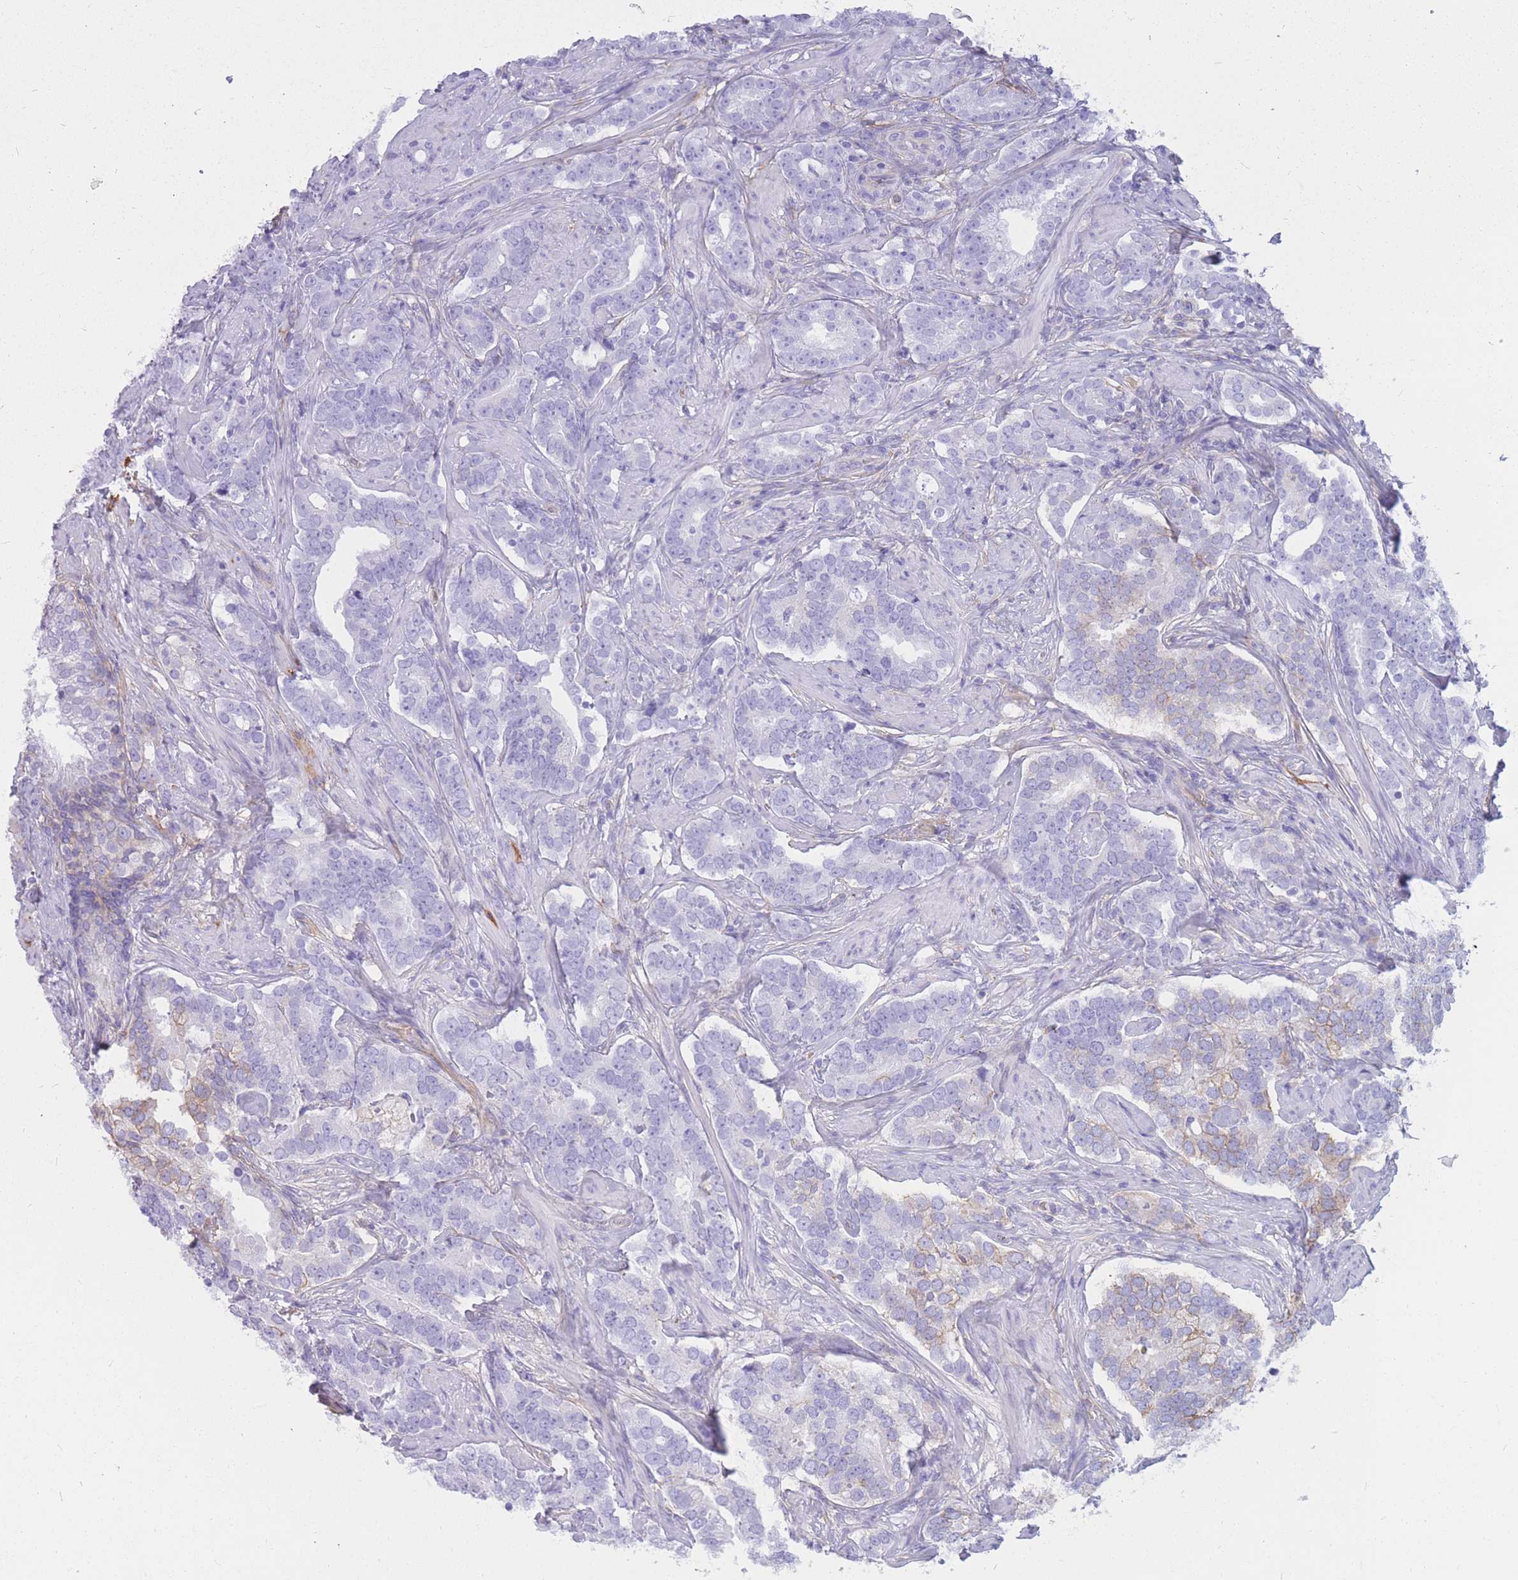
{"staining": {"intensity": "negative", "quantity": "none", "location": "none"}, "tissue": "prostate cancer", "cell_type": "Tumor cells", "image_type": "cancer", "snomed": [{"axis": "morphology", "description": "Adenocarcinoma, High grade"}, {"axis": "topography", "description": "Prostate"}], "caption": "Adenocarcinoma (high-grade) (prostate) was stained to show a protein in brown. There is no significant positivity in tumor cells. (DAB immunohistochemistry visualized using brightfield microscopy, high magnification).", "gene": "ADD2", "patient": {"sex": "male", "age": 64}}